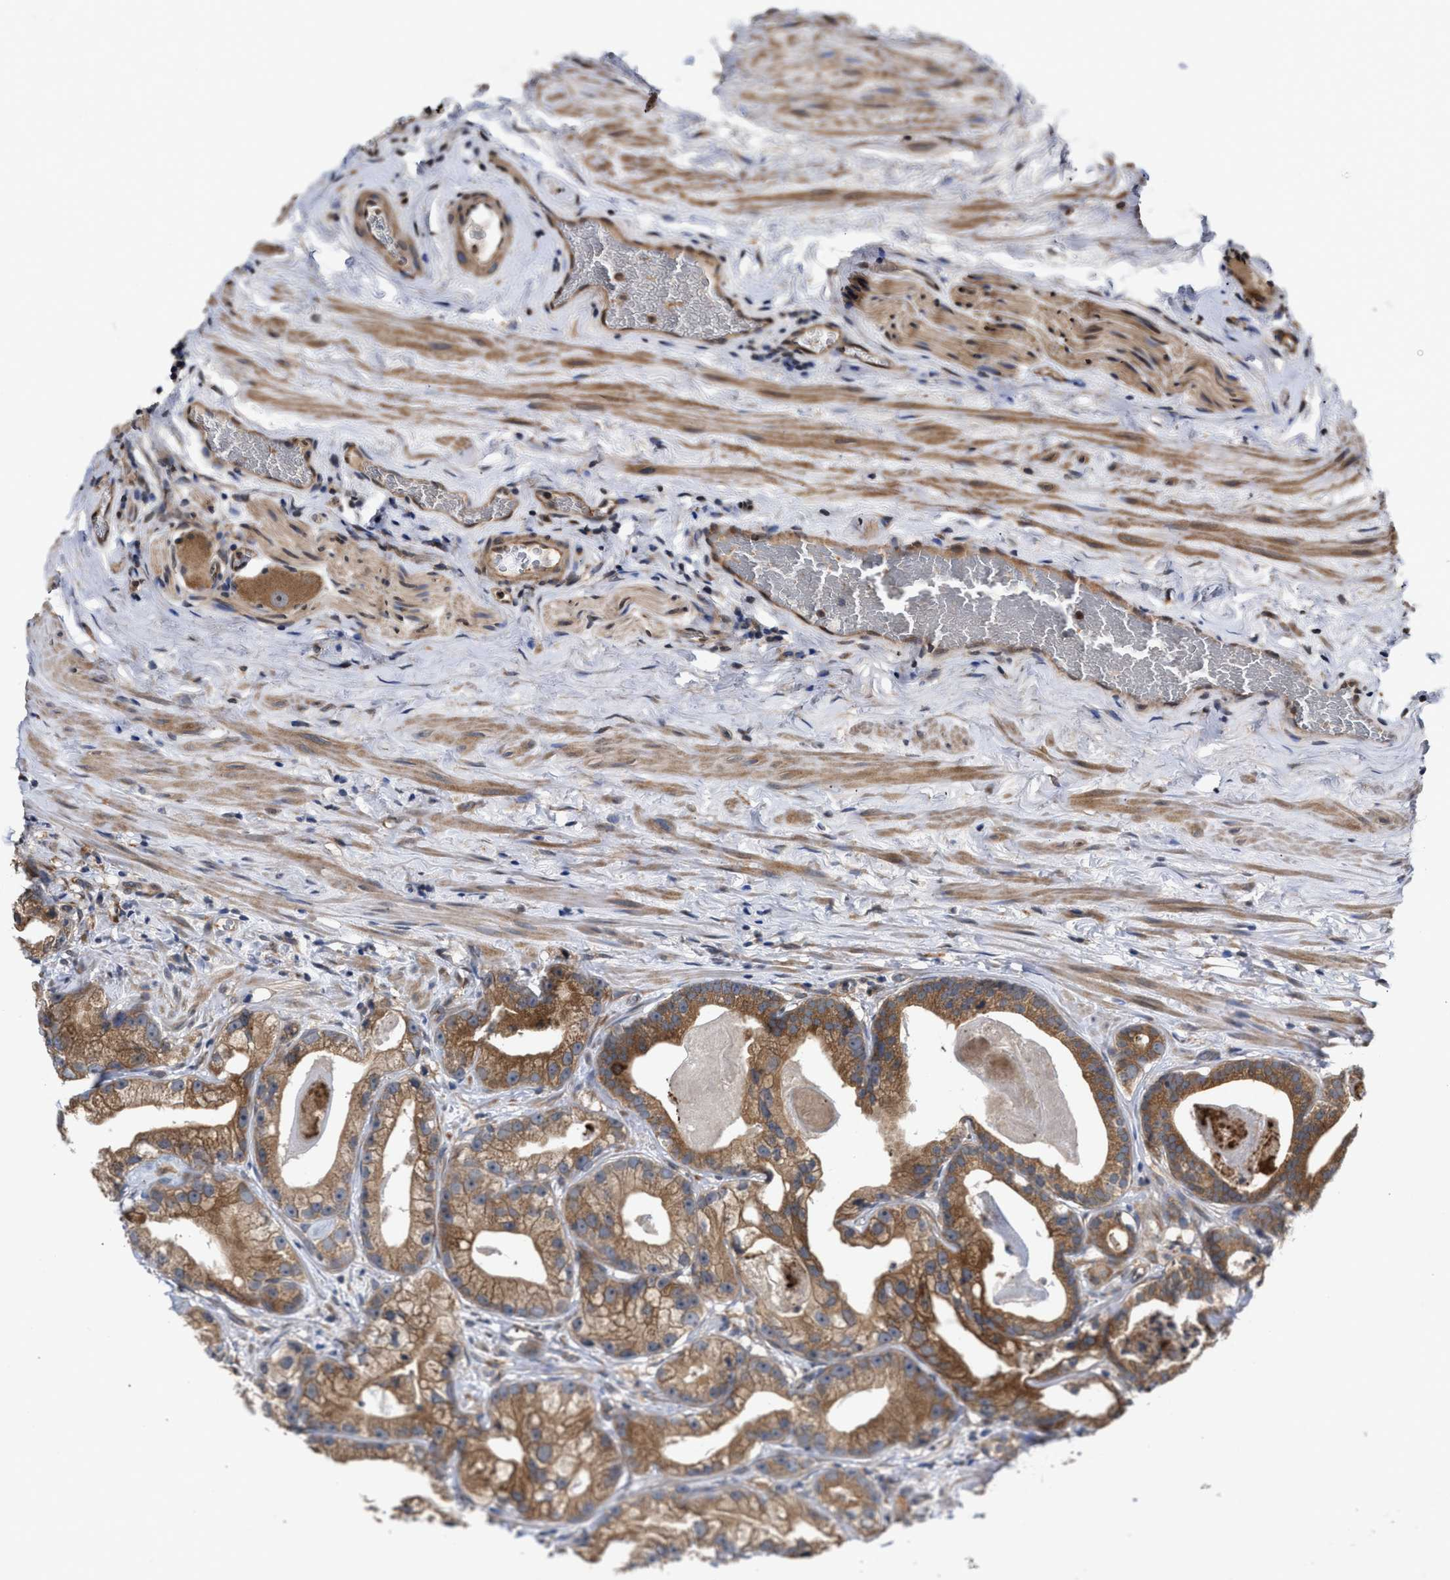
{"staining": {"intensity": "moderate", "quantity": ">75%", "location": "cytoplasmic/membranous"}, "tissue": "prostate cancer", "cell_type": "Tumor cells", "image_type": "cancer", "snomed": [{"axis": "morphology", "description": "Adenocarcinoma, Low grade"}, {"axis": "topography", "description": "Prostate"}], "caption": "Immunohistochemistry (IHC) histopathology image of neoplastic tissue: human prostate cancer stained using immunohistochemistry reveals medium levels of moderate protein expression localized specifically in the cytoplasmic/membranous of tumor cells, appearing as a cytoplasmic/membranous brown color.", "gene": "SAR1A", "patient": {"sex": "male", "age": 59}}